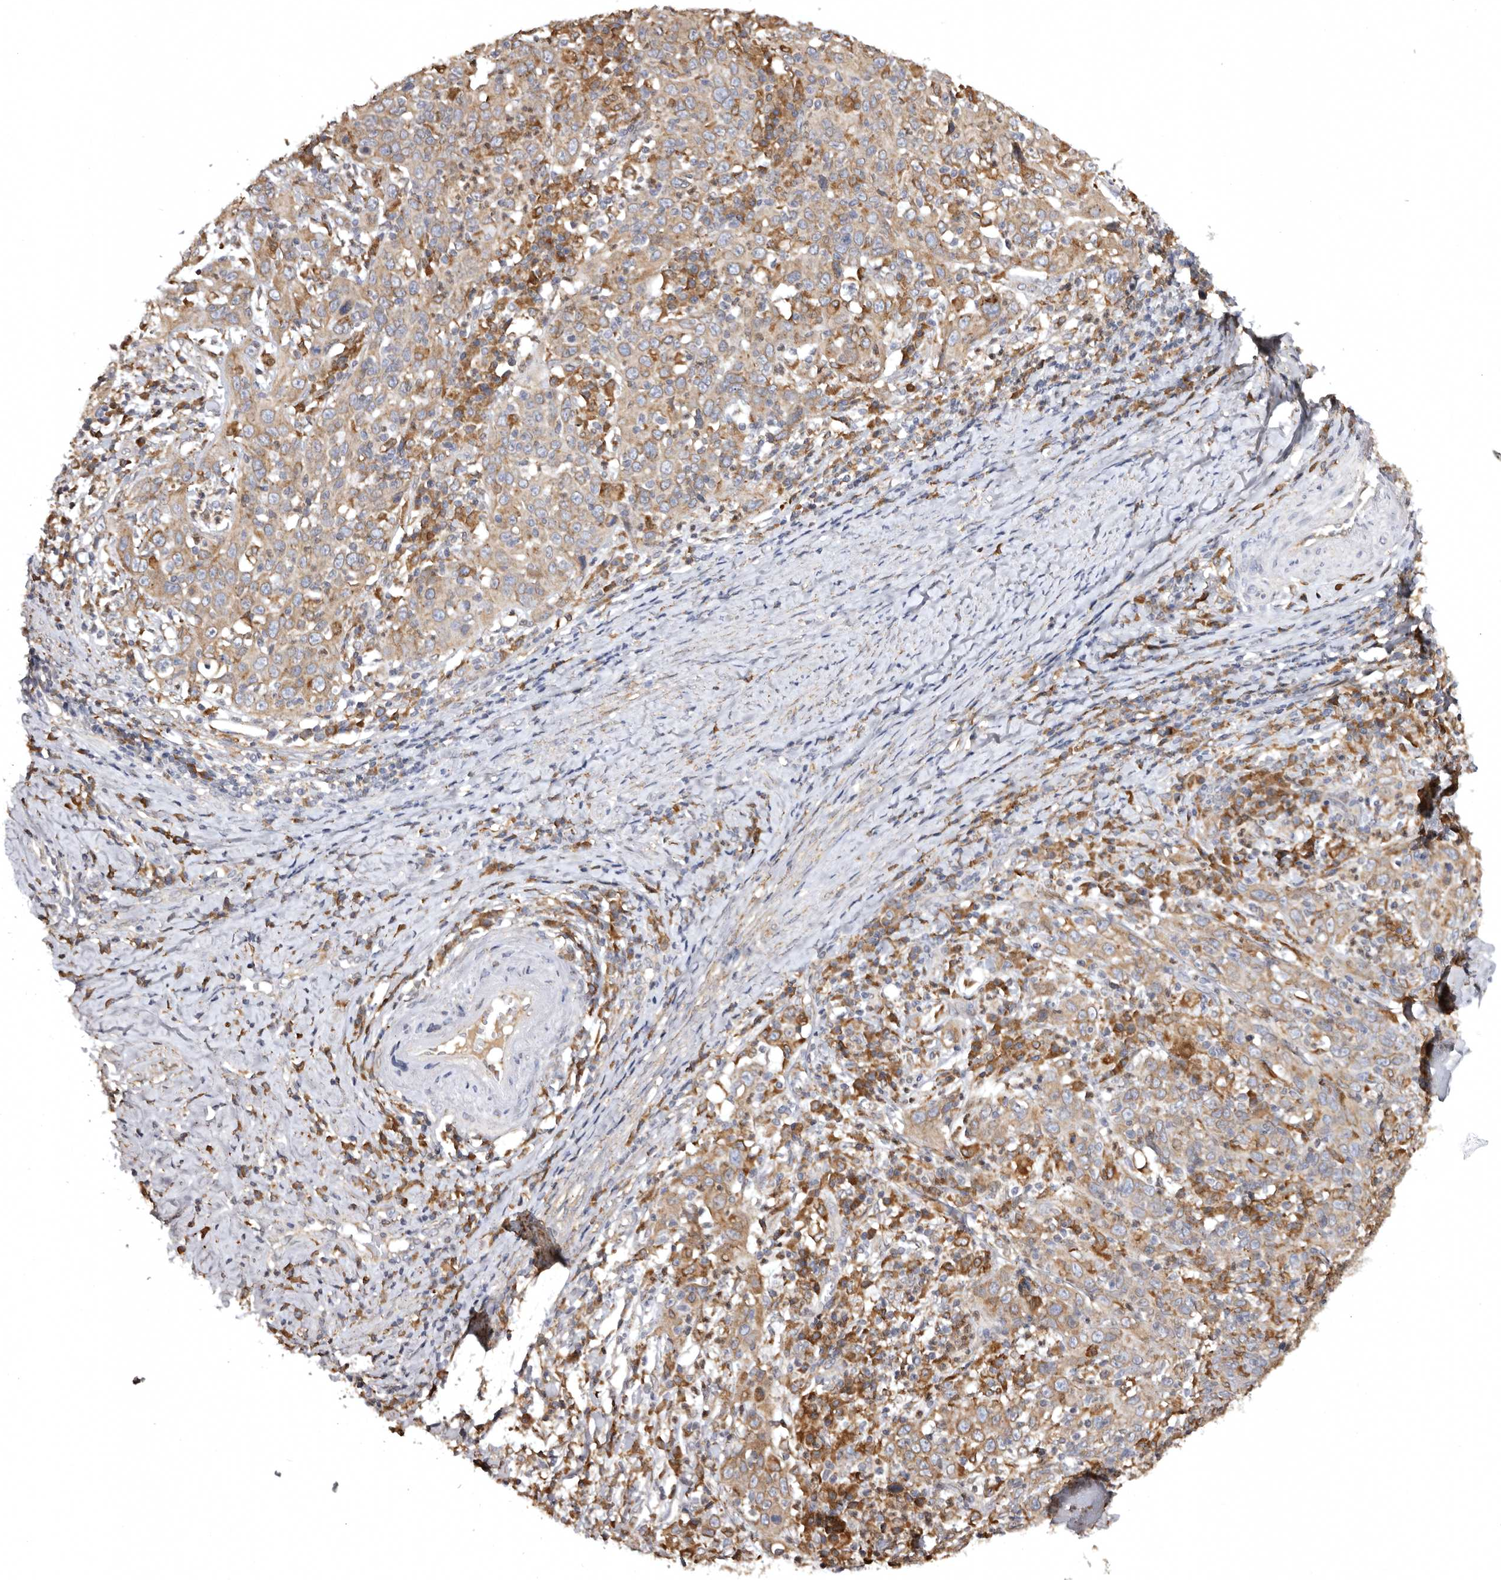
{"staining": {"intensity": "moderate", "quantity": ">75%", "location": "cytoplasmic/membranous"}, "tissue": "cervical cancer", "cell_type": "Tumor cells", "image_type": "cancer", "snomed": [{"axis": "morphology", "description": "Squamous cell carcinoma, NOS"}, {"axis": "topography", "description": "Cervix"}], "caption": "IHC image of human cervical cancer (squamous cell carcinoma) stained for a protein (brown), which exhibits medium levels of moderate cytoplasmic/membranous staining in approximately >75% of tumor cells.", "gene": "INKA2", "patient": {"sex": "female", "age": 46}}